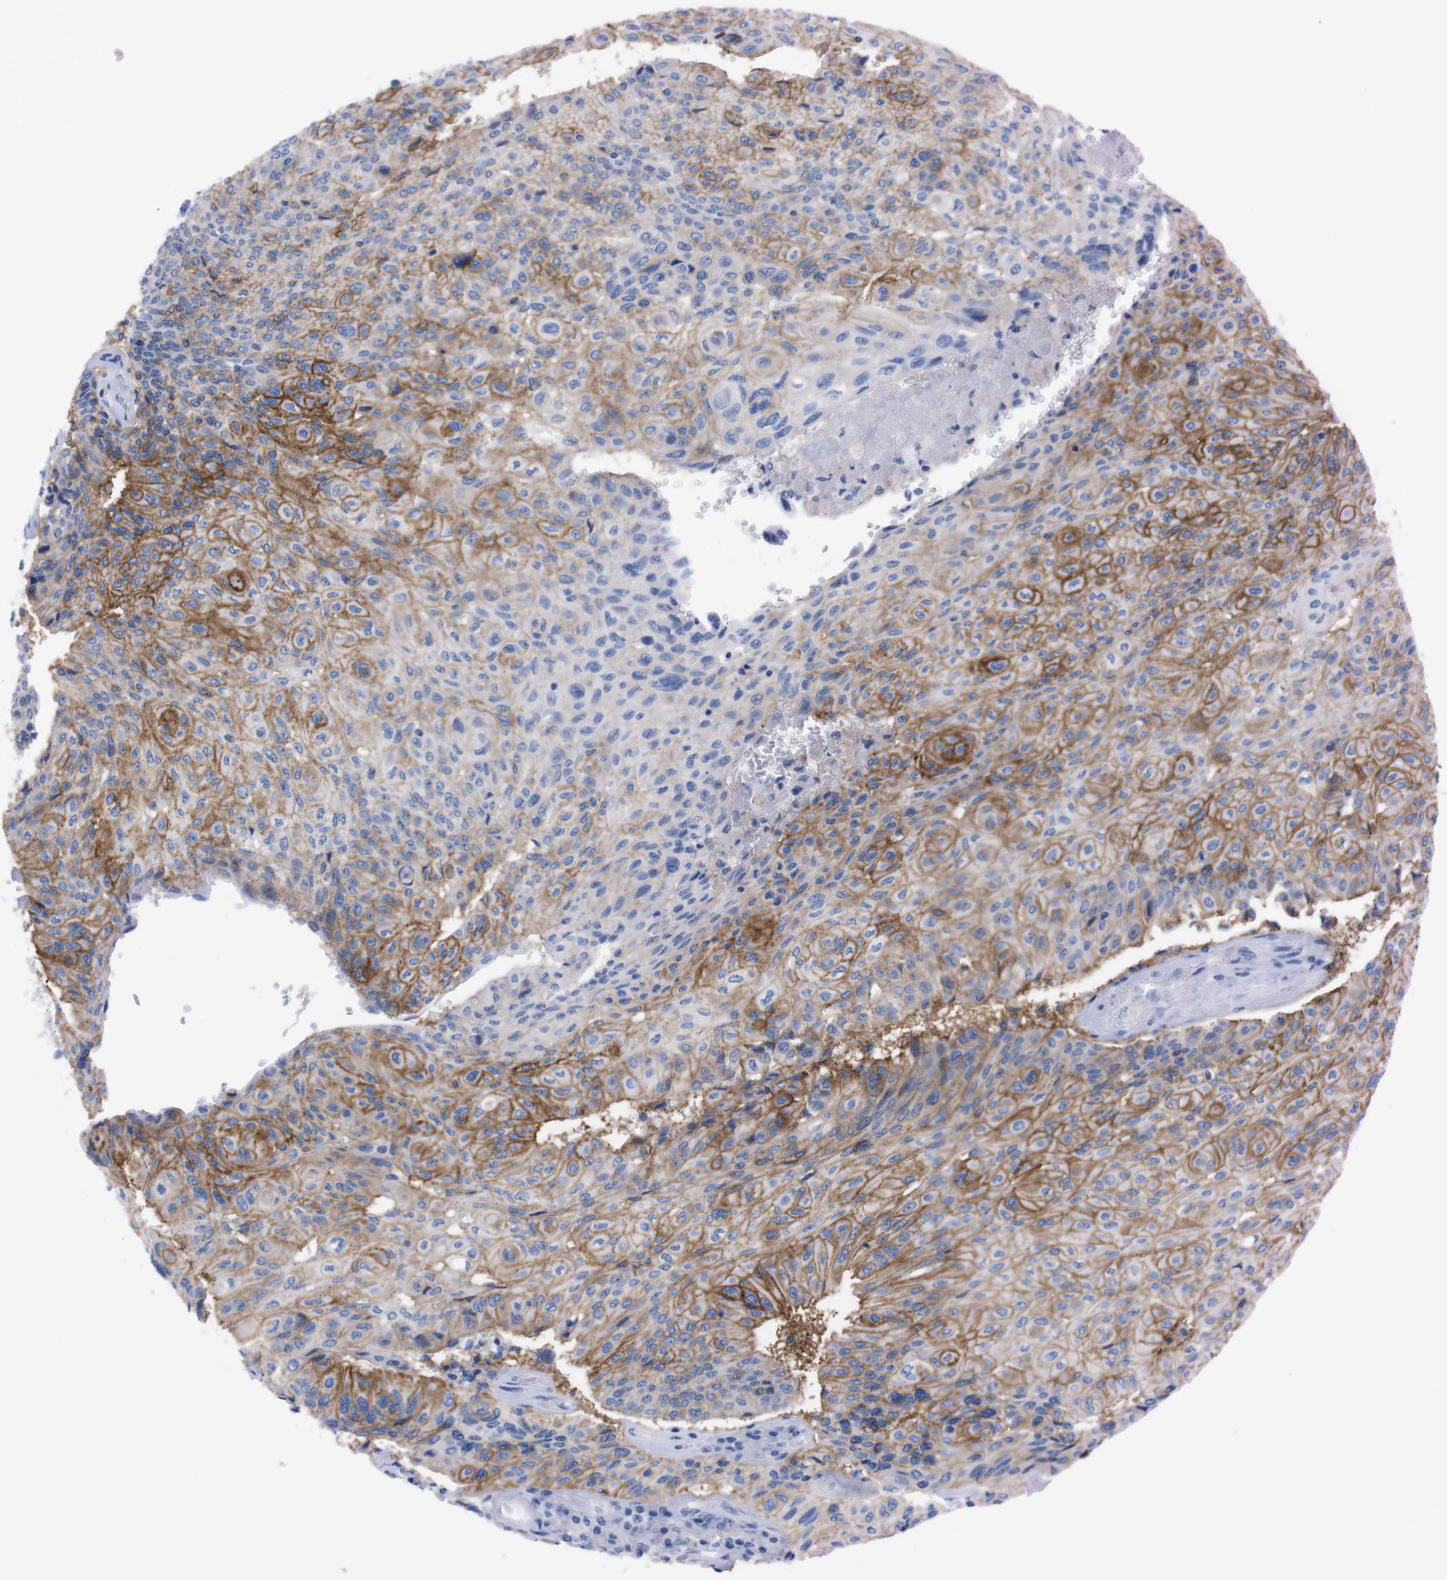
{"staining": {"intensity": "moderate", "quantity": "25%-75%", "location": "cytoplasmic/membranous"}, "tissue": "urothelial cancer", "cell_type": "Tumor cells", "image_type": "cancer", "snomed": [{"axis": "morphology", "description": "Urothelial carcinoma, High grade"}, {"axis": "topography", "description": "Urinary bladder"}], "caption": "Protein expression analysis of human urothelial carcinoma (high-grade) reveals moderate cytoplasmic/membranous expression in about 25%-75% of tumor cells. The staining was performed using DAB to visualize the protein expression in brown, while the nuclei were stained in blue with hematoxylin (Magnification: 20x).", "gene": "TMEM243", "patient": {"sex": "male", "age": 66}}